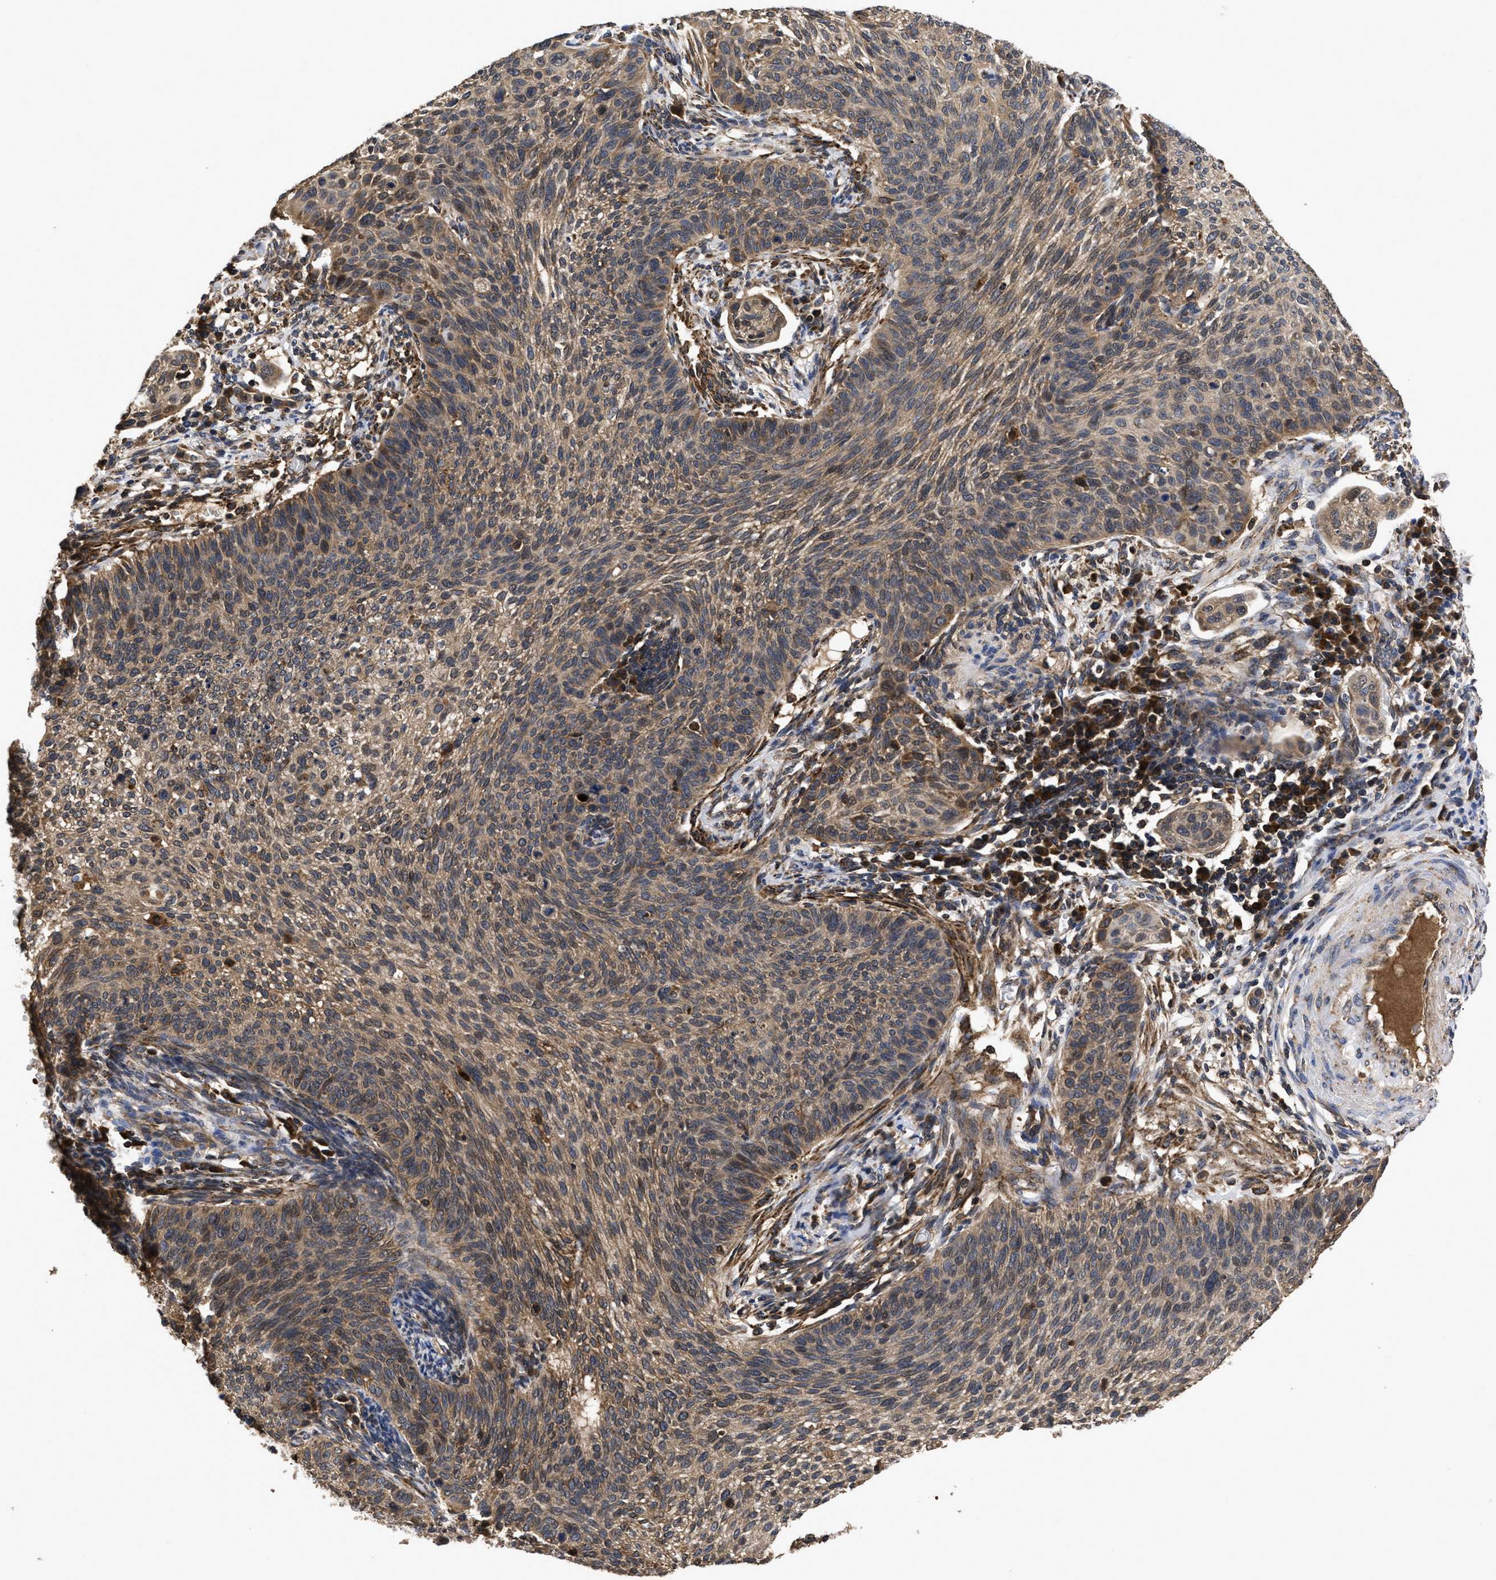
{"staining": {"intensity": "moderate", "quantity": ">75%", "location": "cytoplasmic/membranous"}, "tissue": "cervical cancer", "cell_type": "Tumor cells", "image_type": "cancer", "snomed": [{"axis": "morphology", "description": "Squamous cell carcinoma, NOS"}, {"axis": "topography", "description": "Cervix"}], "caption": "Immunohistochemical staining of cervical squamous cell carcinoma exhibits medium levels of moderate cytoplasmic/membranous protein positivity in about >75% of tumor cells.", "gene": "LRRC3", "patient": {"sex": "female", "age": 70}}